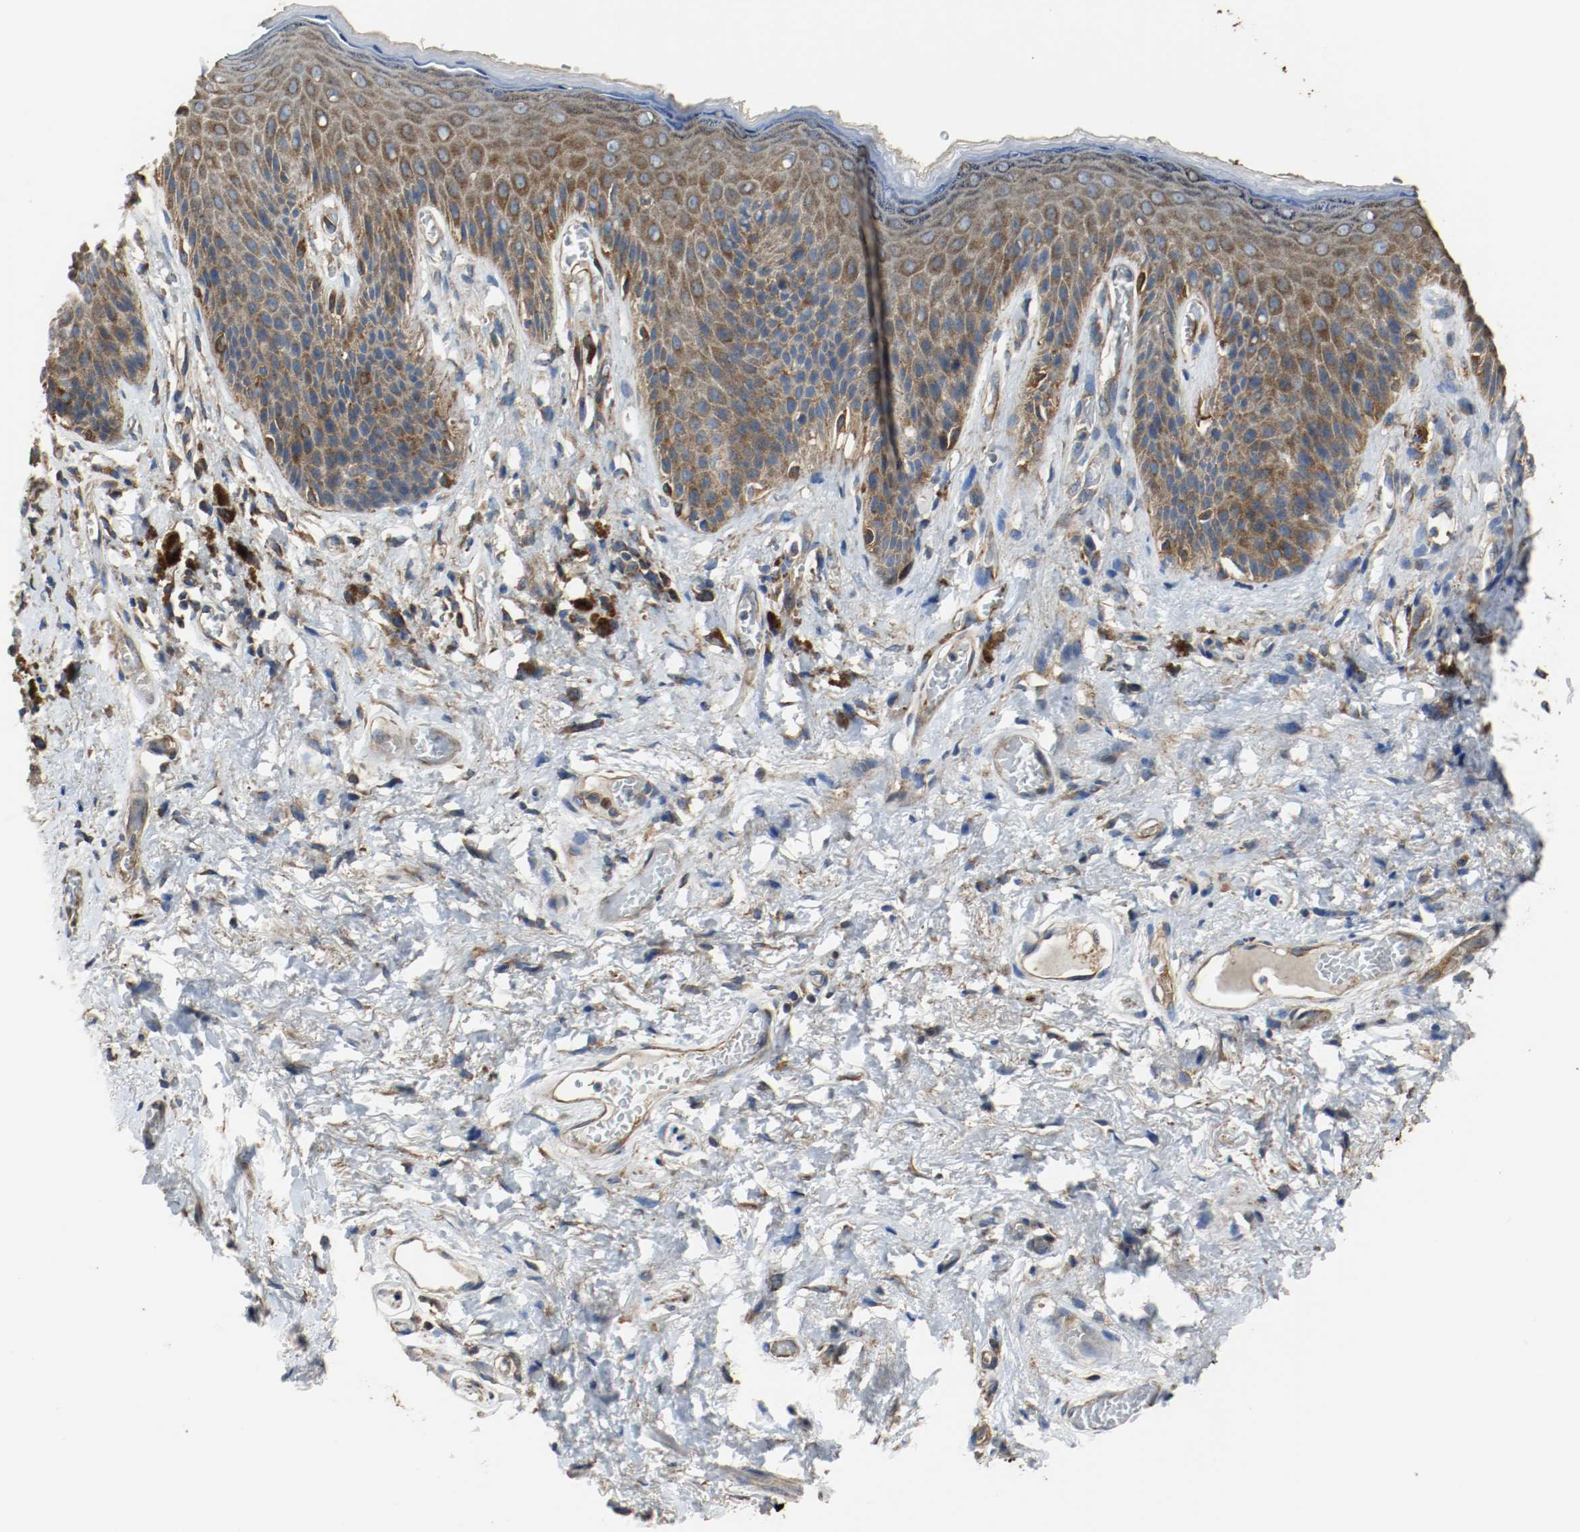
{"staining": {"intensity": "moderate", "quantity": ">75%", "location": "cytoplasmic/membranous"}, "tissue": "skin", "cell_type": "Epidermal cells", "image_type": "normal", "snomed": [{"axis": "morphology", "description": "Normal tissue, NOS"}, {"axis": "topography", "description": "Anal"}], "caption": "Benign skin displays moderate cytoplasmic/membranous staining in about >75% of epidermal cells (Stains: DAB (3,3'-diaminobenzidine) in brown, nuclei in blue, Microscopy: brightfield microscopy at high magnification)..", "gene": "TUBA3D", "patient": {"sex": "female", "age": 46}}